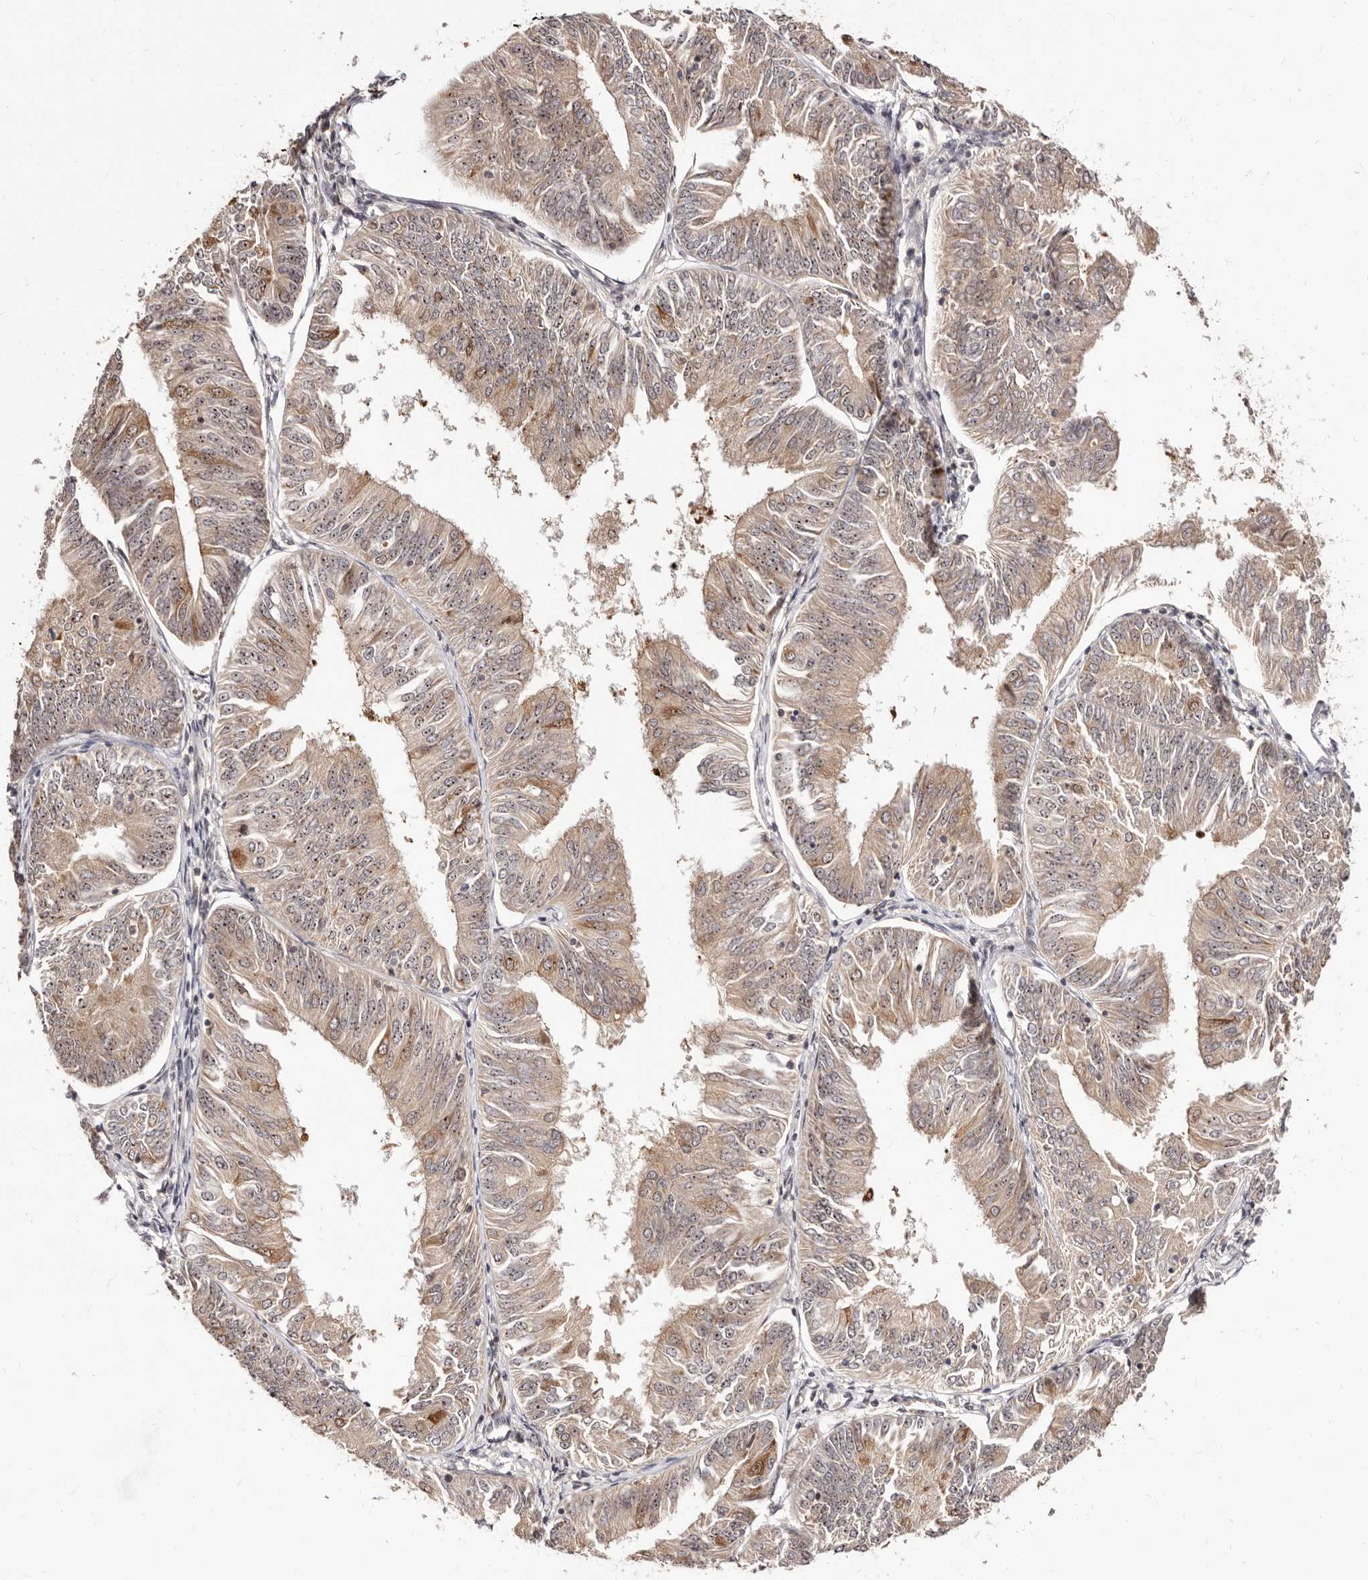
{"staining": {"intensity": "moderate", "quantity": ">75%", "location": "cytoplasmic/membranous,nuclear"}, "tissue": "endometrial cancer", "cell_type": "Tumor cells", "image_type": "cancer", "snomed": [{"axis": "morphology", "description": "Adenocarcinoma, NOS"}, {"axis": "topography", "description": "Endometrium"}], "caption": "Endometrial adenocarcinoma was stained to show a protein in brown. There is medium levels of moderate cytoplasmic/membranous and nuclear expression in approximately >75% of tumor cells.", "gene": "APOL6", "patient": {"sex": "female", "age": 58}}